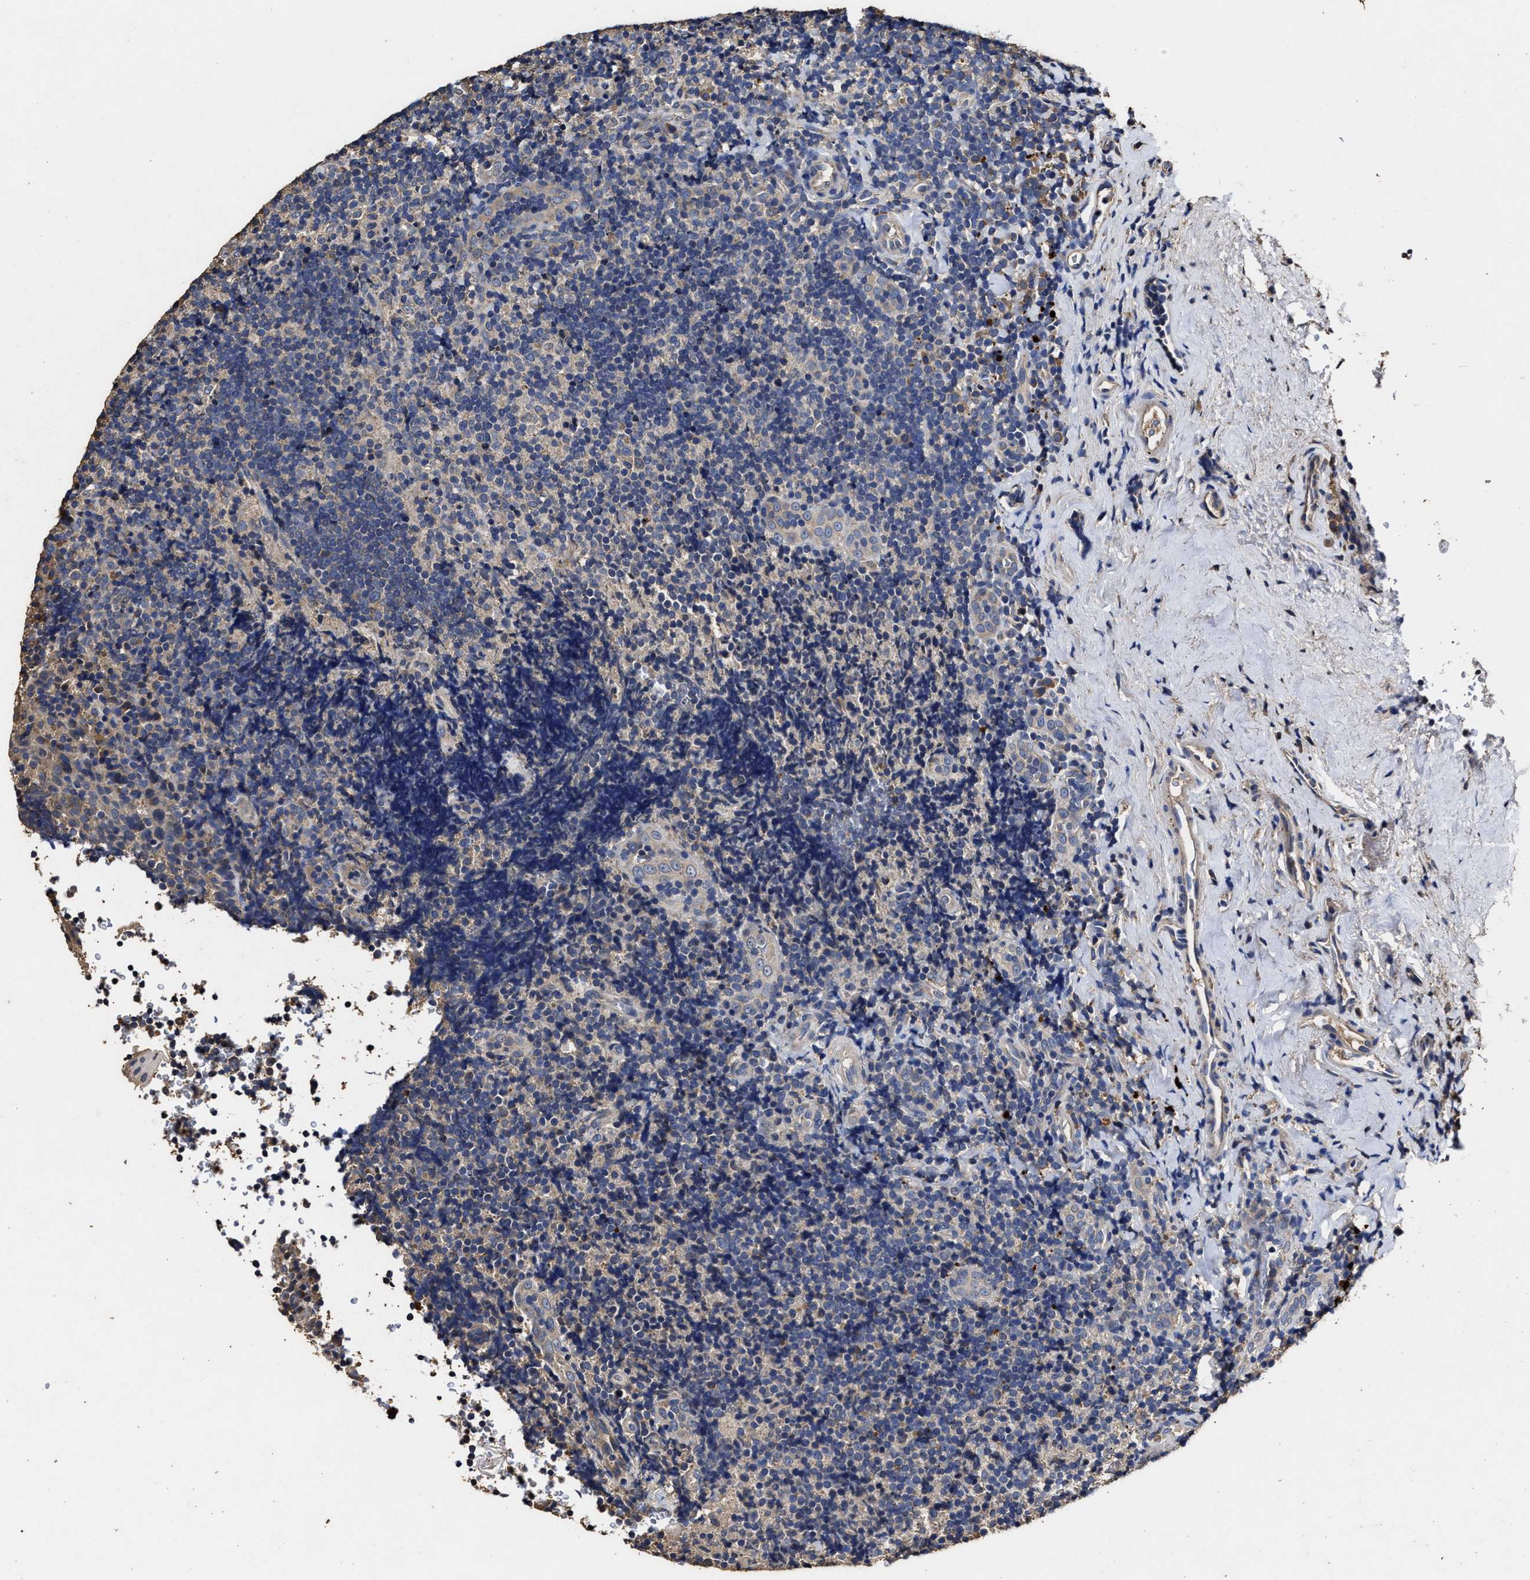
{"staining": {"intensity": "weak", "quantity": ">75%", "location": "cytoplasmic/membranous"}, "tissue": "tonsil", "cell_type": "Germinal center cells", "image_type": "normal", "snomed": [{"axis": "morphology", "description": "Normal tissue, NOS"}, {"axis": "topography", "description": "Tonsil"}], "caption": "Benign tonsil exhibits weak cytoplasmic/membranous expression in approximately >75% of germinal center cells.", "gene": "PPM1K", "patient": {"sex": "male", "age": 37}}